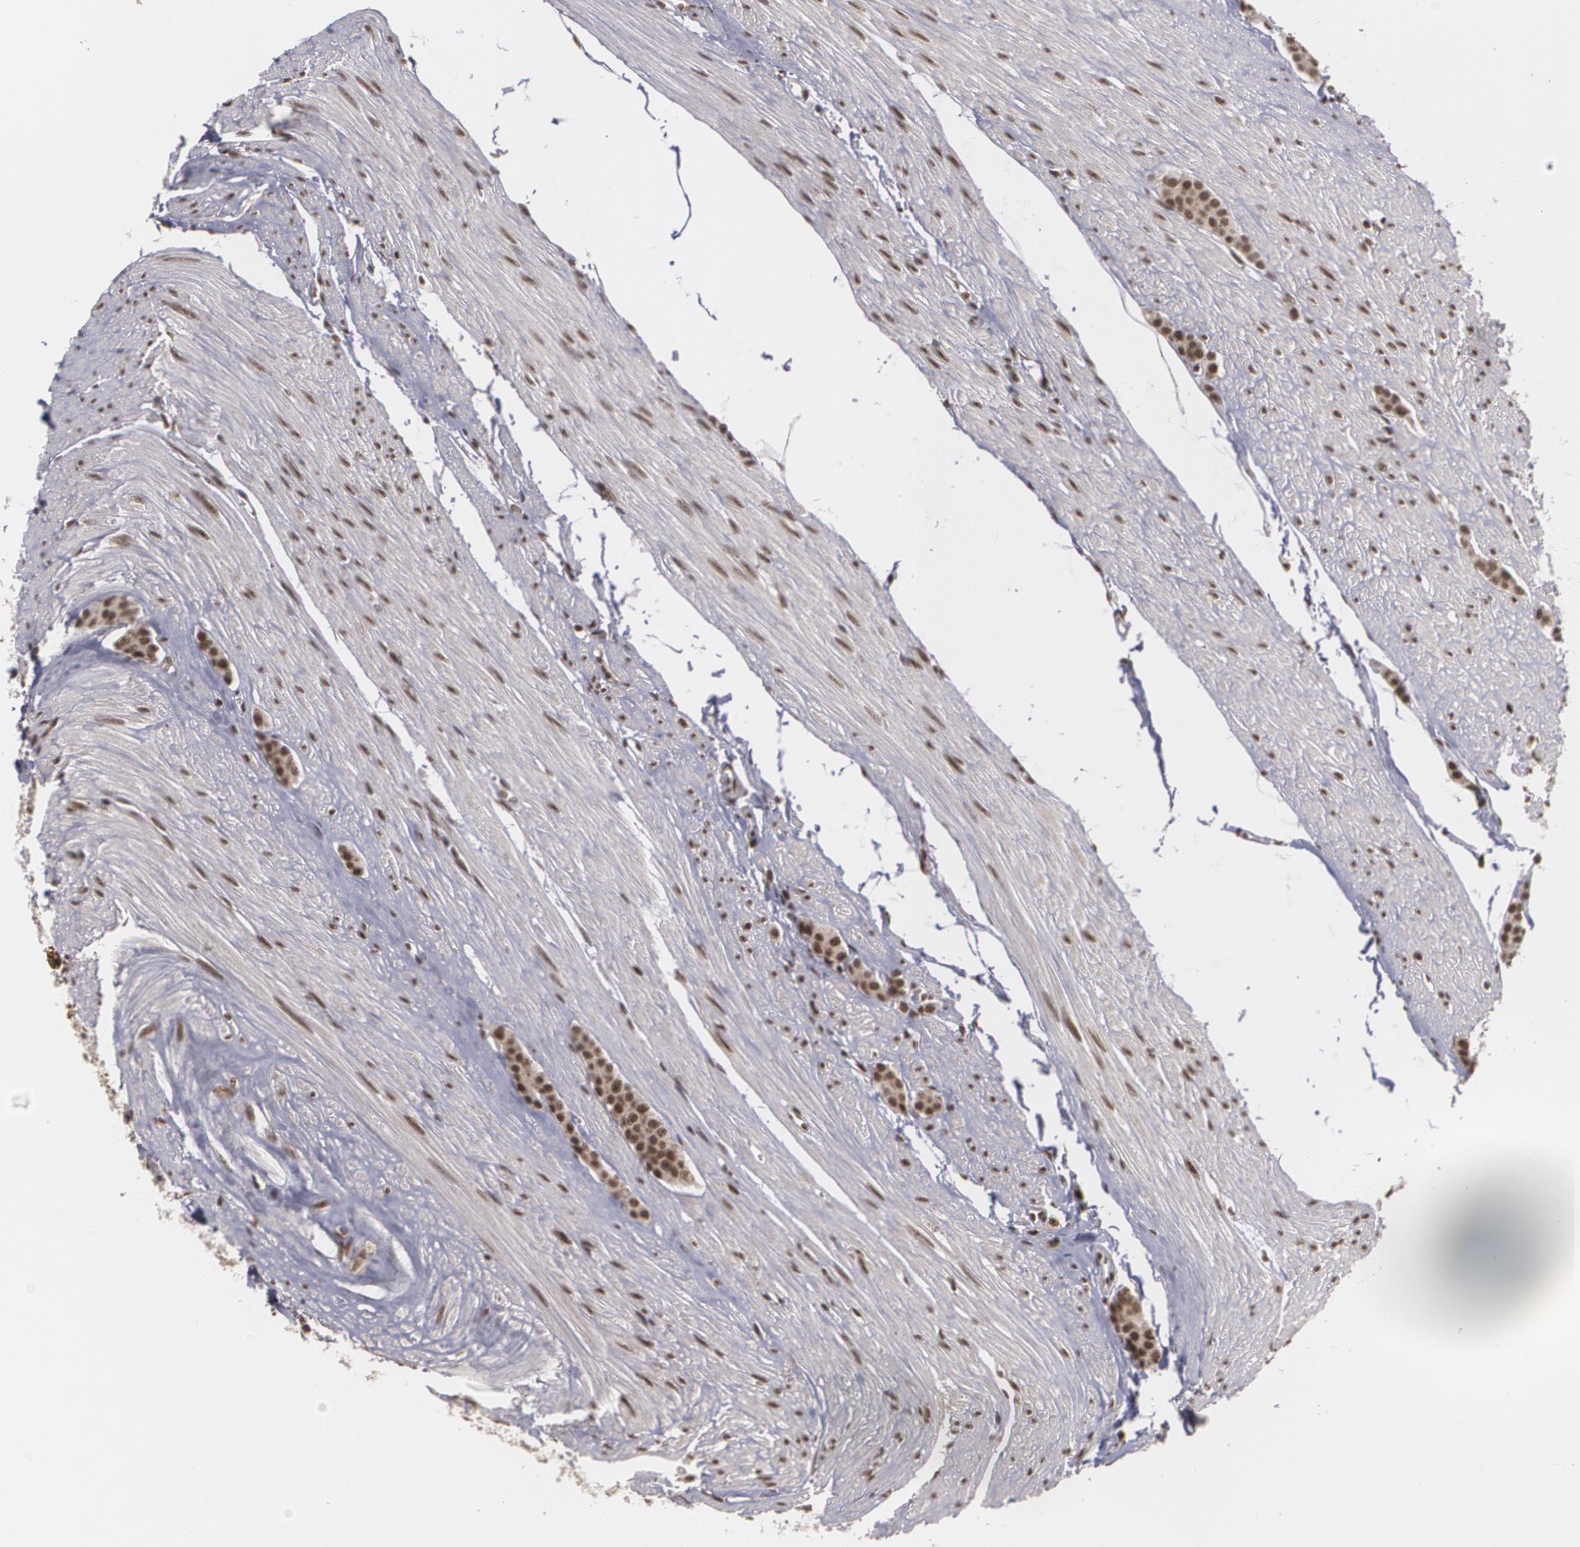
{"staining": {"intensity": "strong", "quantity": ">75%", "location": "nuclear"}, "tissue": "carcinoid", "cell_type": "Tumor cells", "image_type": "cancer", "snomed": [{"axis": "morphology", "description": "Carcinoid, malignant, NOS"}, {"axis": "topography", "description": "Small intestine"}], "caption": "The immunohistochemical stain highlights strong nuclear expression in tumor cells of carcinoid (malignant) tissue. The protein is shown in brown color, while the nuclei are stained blue.", "gene": "RXRB", "patient": {"sex": "male", "age": 60}}